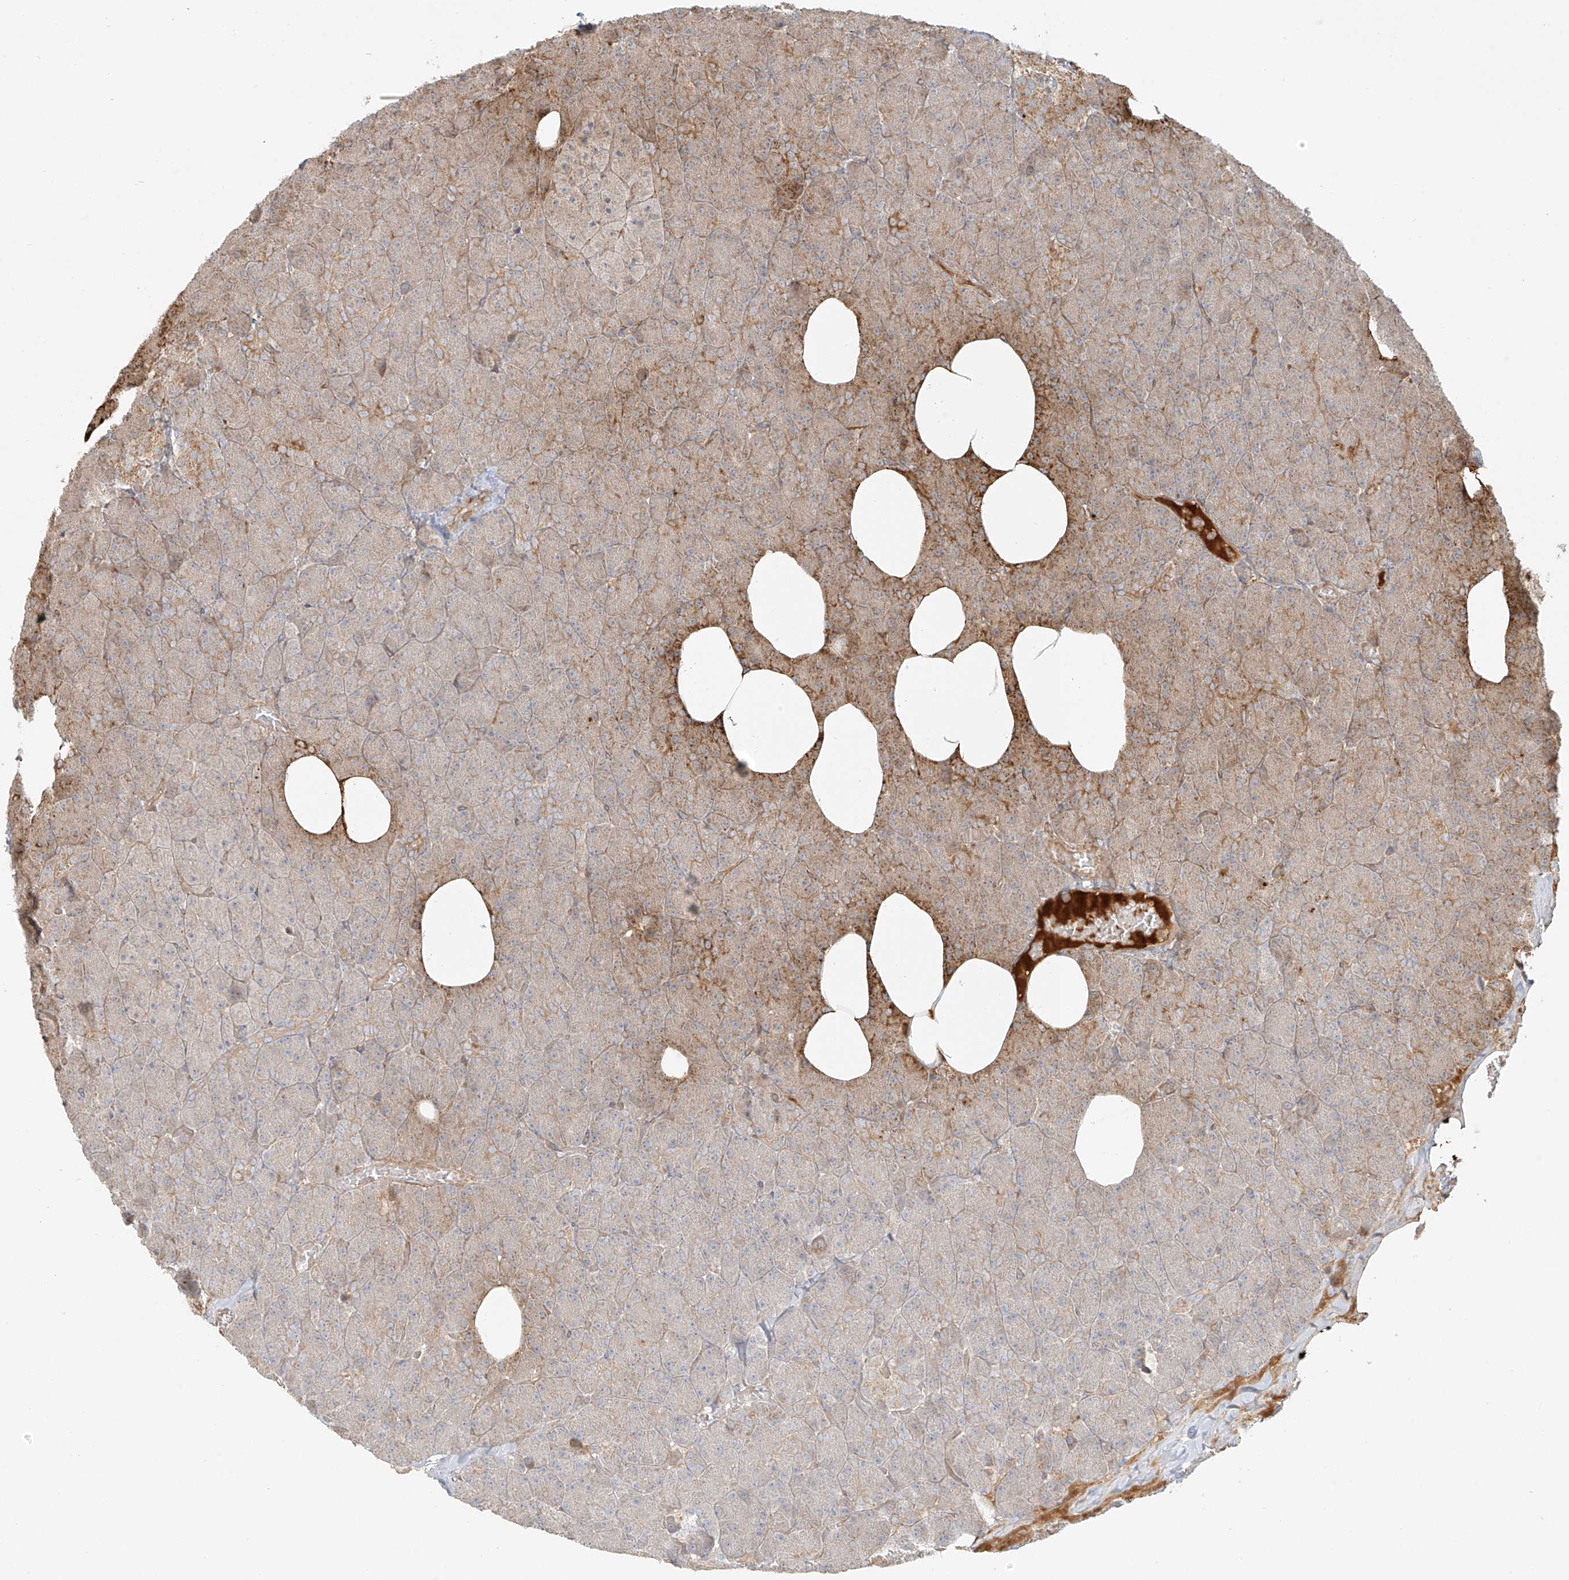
{"staining": {"intensity": "moderate", "quantity": "25%-75%", "location": "cytoplasmic/membranous"}, "tissue": "pancreas", "cell_type": "Exocrine glandular cells", "image_type": "normal", "snomed": [{"axis": "morphology", "description": "Normal tissue, NOS"}, {"axis": "morphology", "description": "Carcinoid, malignant, NOS"}, {"axis": "topography", "description": "Pancreas"}], "caption": "Pancreas stained for a protein (brown) reveals moderate cytoplasmic/membranous positive expression in about 25%-75% of exocrine glandular cells.", "gene": "MIPEP", "patient": {"sex": "female", "age": 35}}